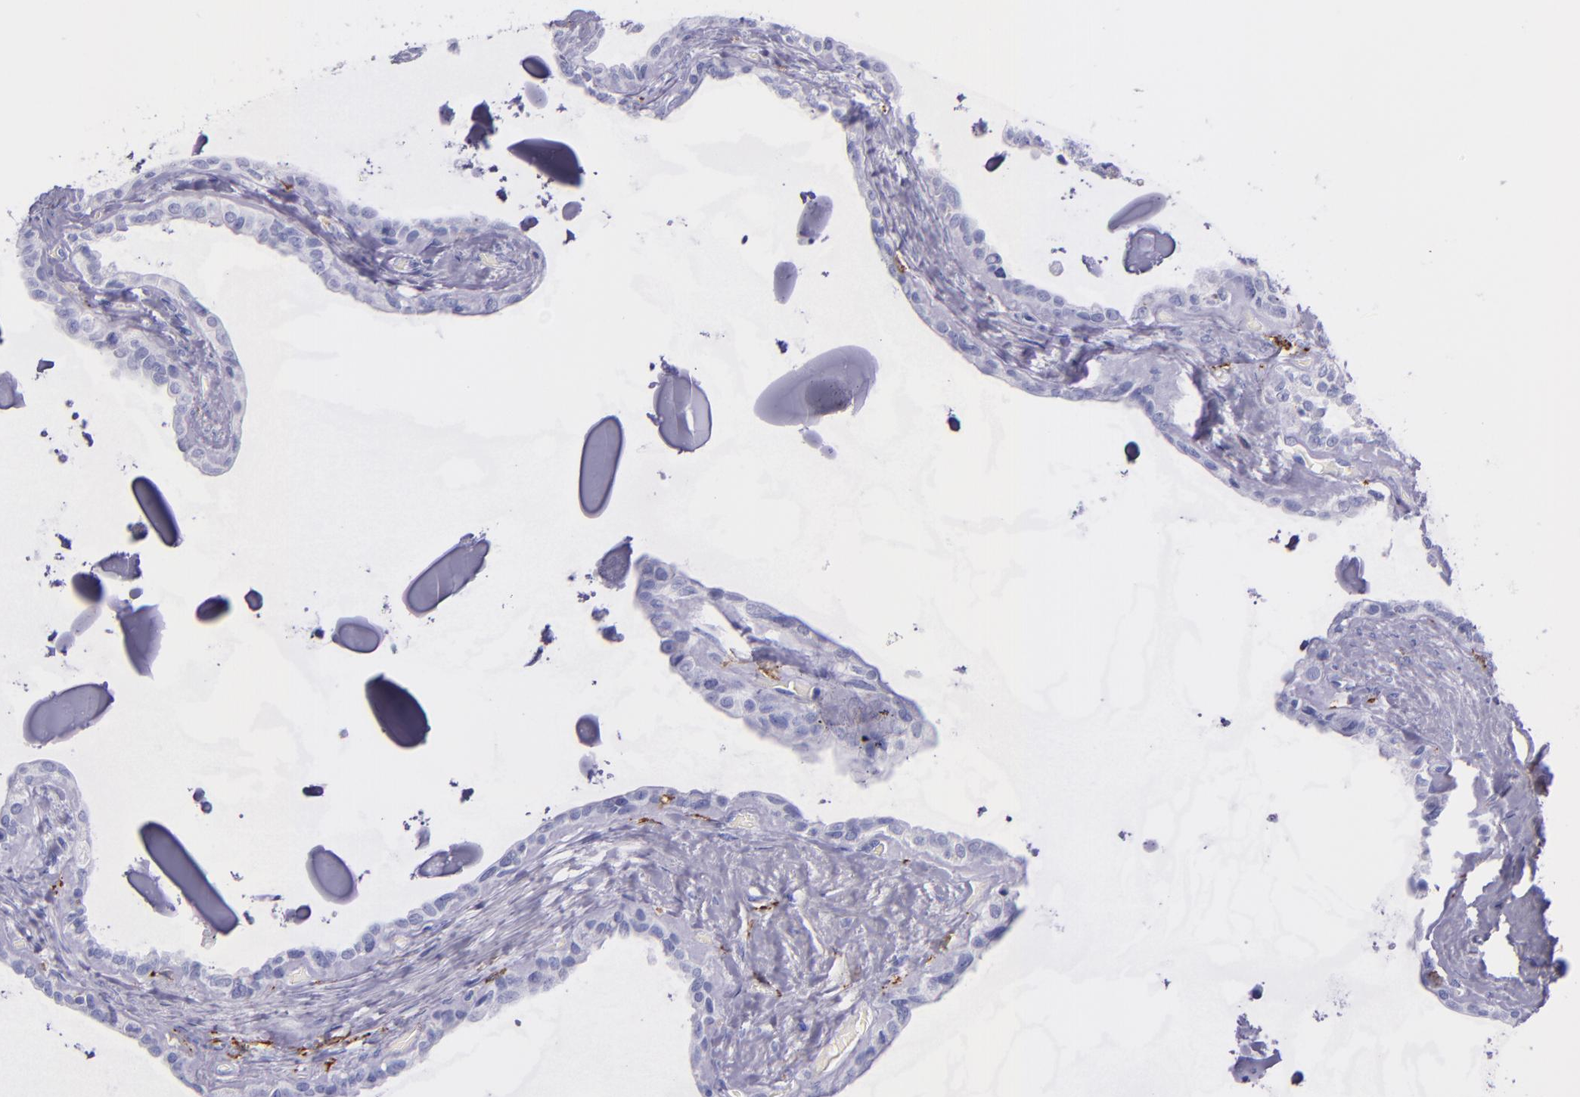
{"staining": {"intensity": "negative", "quantity": "none", "location": "none"}, "tissue": "seminal vesicle", "cell_type": "Glandular cells", "image_type": "normal", "snomed": [{"axis": "morphology", "description": "Normal tissue, NOS"}, {"axis": "morphology", "description": "Inflammation, NOS"}, {"axis": "topography", "description": "Urinary bladder"}, {"axis": "topography", "description": "Prostate"}, {"axis": "topography", "description": "Seminal veicle"}], "caption": "High power microscopy photomicrograph of an IHC micrograph of unremarkable seminal vesicle, revealing no significant positivity in glandular cells. (Stains: DAB (3,3'-diaminobenzidine) IHC with hematoxylin counter stain, Microscopy: brightfield microscopy at high magnification).", "gene": "CD163", "patient": {"sex": "male", "age": 82}}